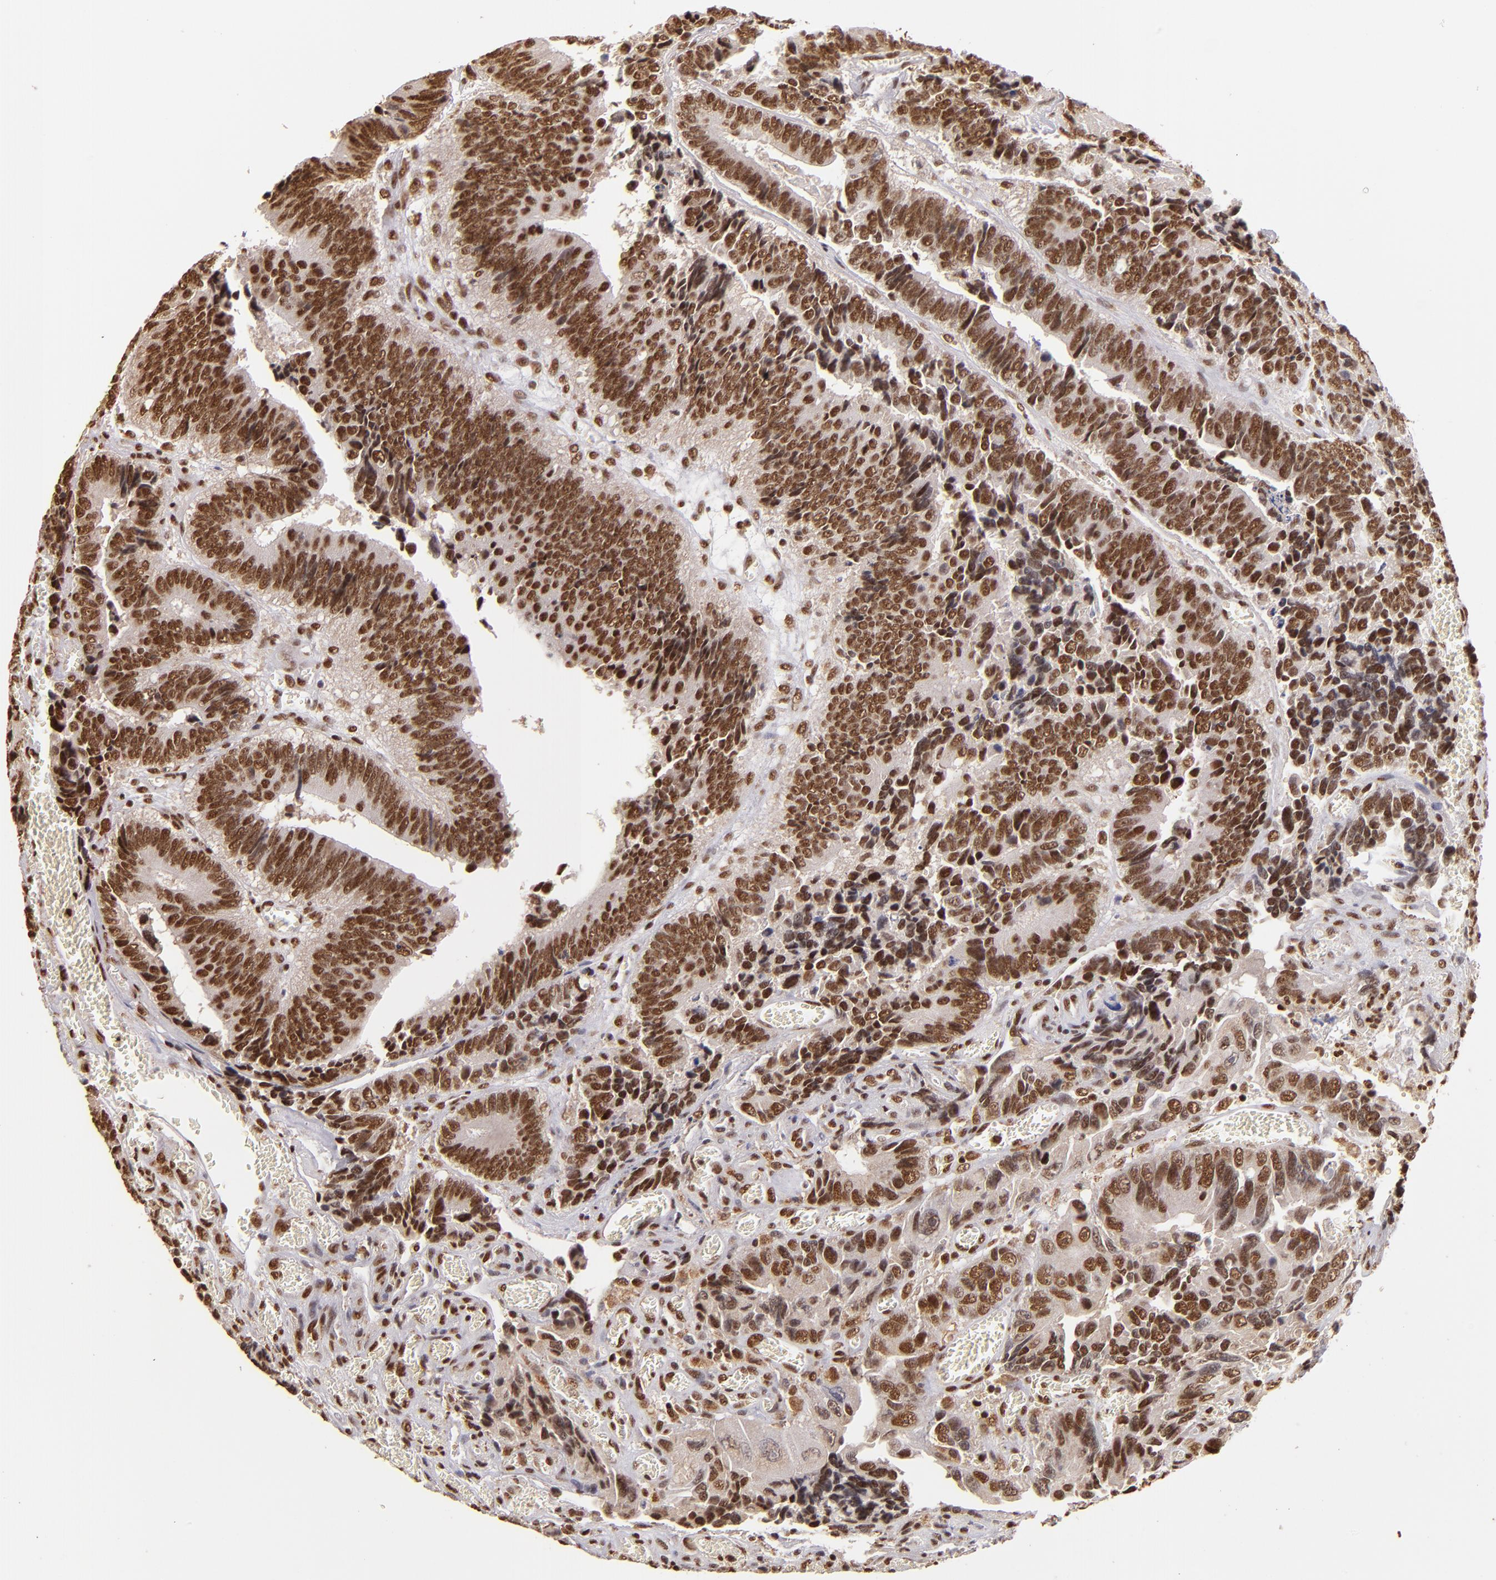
{"staining": {"intensity": "strong", "quantity": ">75%", "location": "nuclear"}, "tissue": "colorectal cancer", "cell_type": "Tumor cells", "image_type": "cancer", "snomed": [{"axis": "morphology", "description": "Adenocarcinoma, NOS"}, {"axis": "topography", "description": "Colon"}], "caption": "Colorectal adenocarcinoma stained for a protein (brown) reveals strong nuclear positive expression in about >75% of tumor cells.", "gene": "SP1", "patient": {"sex": "male", "age": 72}}